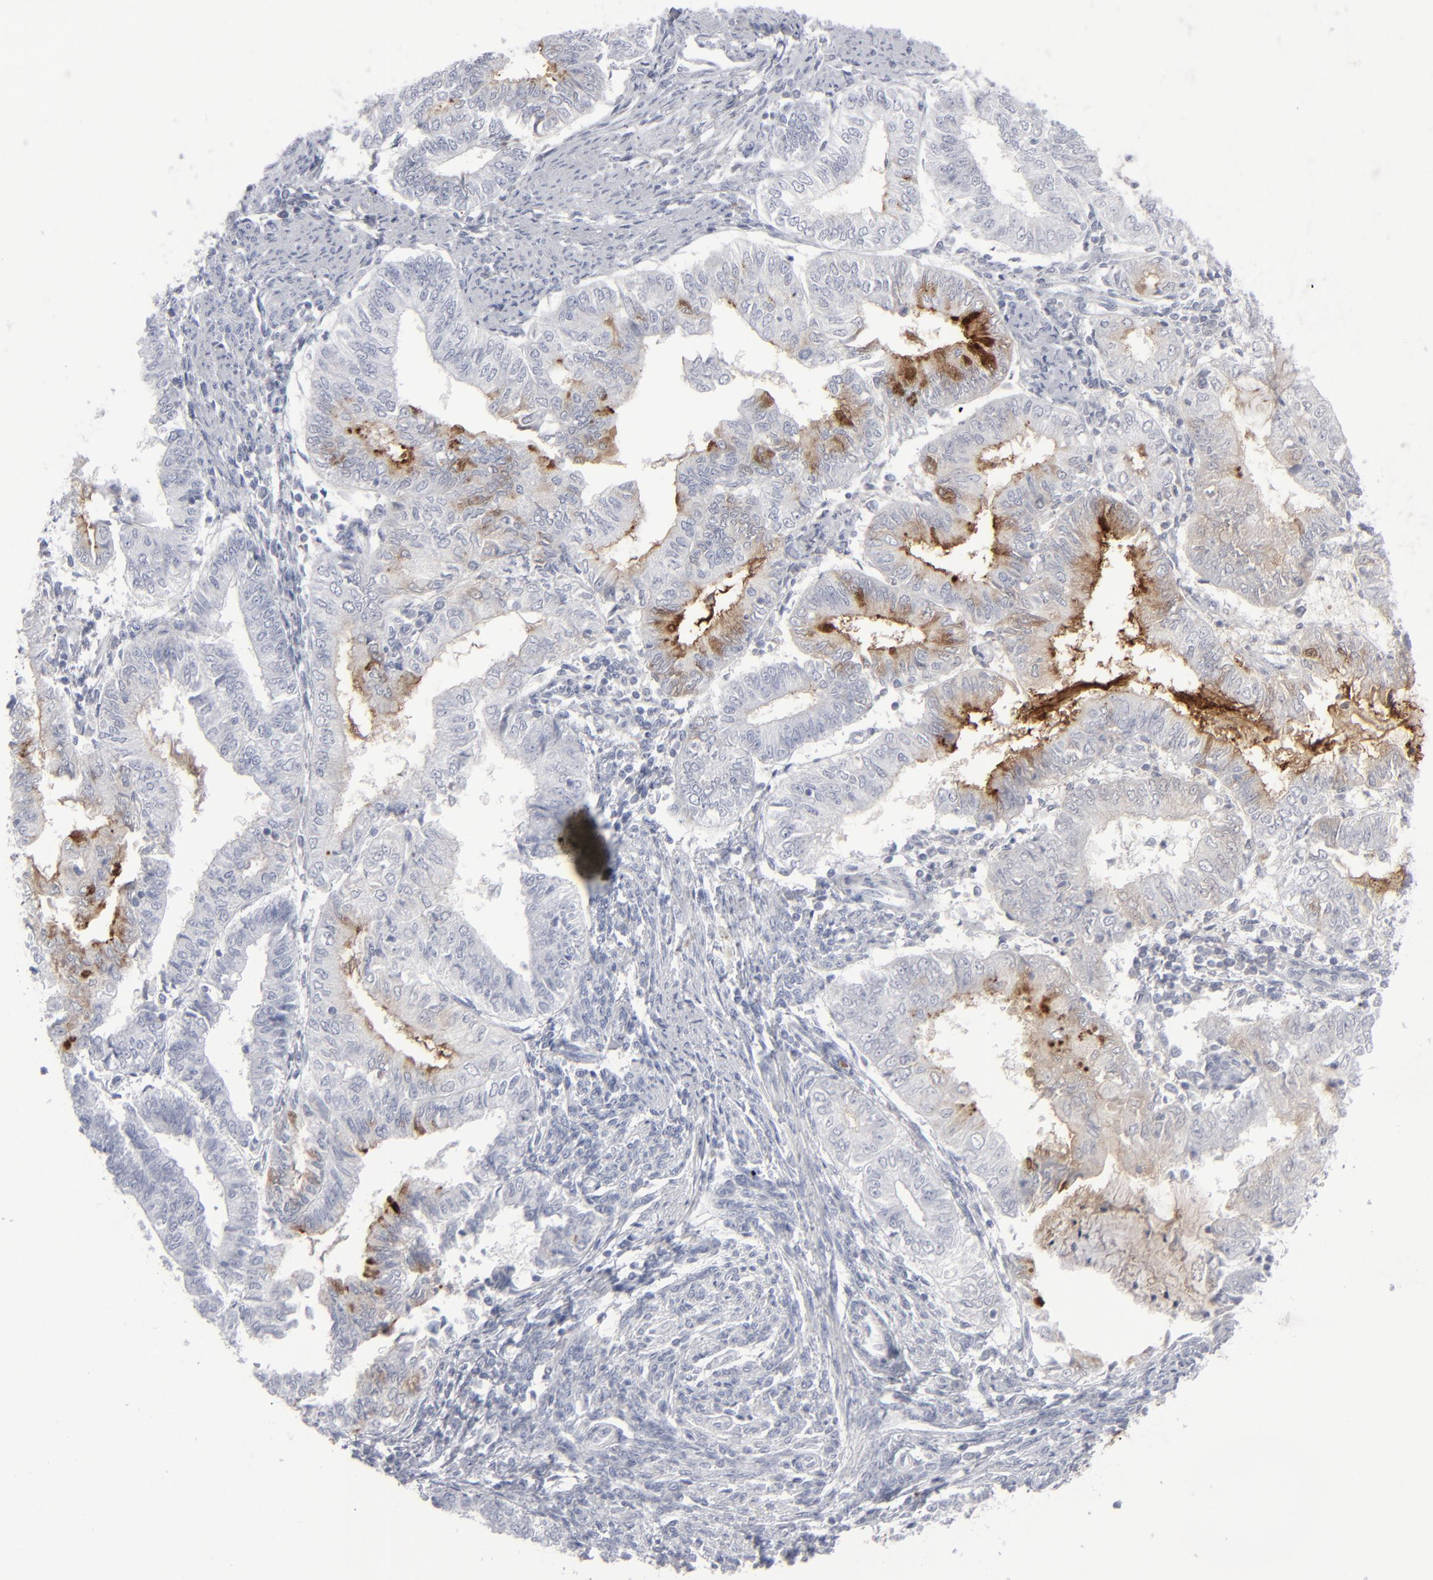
{"staining": {"intensity": "strong", "quantity": "<25%", "location": "cytoplasmic/membranous"}, "tissue": "endometrial cancer", "cell_type": "Tumor cells", "image_type": "cancer", "snomed": [{"axis": "morphology", "description": "Adenocarcinoma, NOS"}, {"axis": "topography", "description": "Endometrium"}], "caption": "This is an image of IHC staining of endometrial cancer, which shows strong expression in the cytoplasmic/membranous of tumor cells.", "gene": "MSLN", "patient": {"sex": "female", "age": 66}}